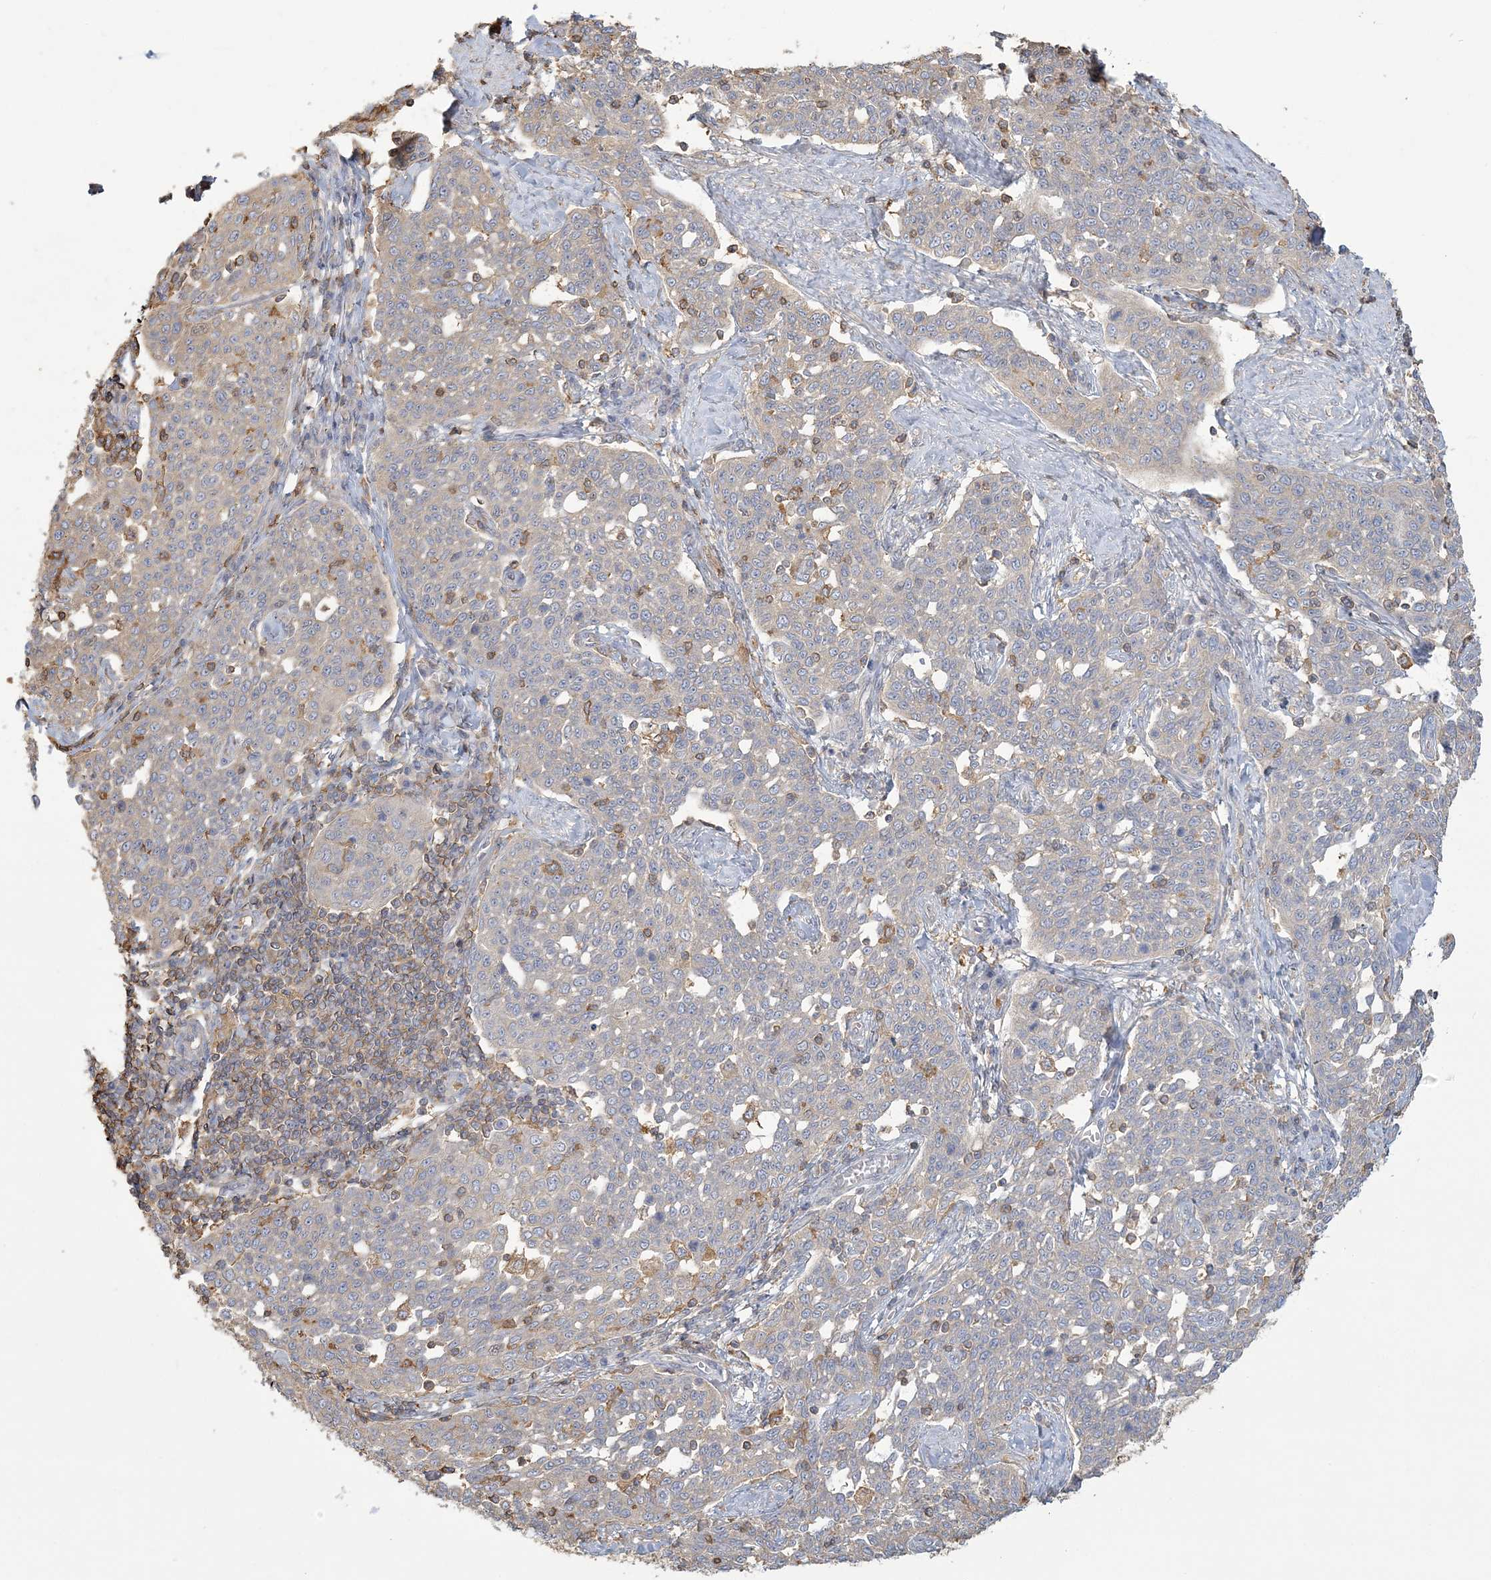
{"staining": {"intensity": "weak", "quantity": "<25%", "location": "cytoplasmic/membranous"}, "tissue": "cervical cancer", "cell_type": "Tumor cells", "image_type": "cancer", "snomed": [{"axis": "morphology", "description": "Squamous cell carcinoma, NOS"}, {"axis": "topography", "description": "Cervix"}], "caption": "A high-resolution photomicrograph shows IHC staining of cervical cancer (squamous cell carcinoma), which shows no significant positivity in tumor cells. (Immunohistochemistry (ihc), brightfield microscopy, high magnification).", "gene": "ANKS1A", "patient": {"sex": "female", "age": 34}}